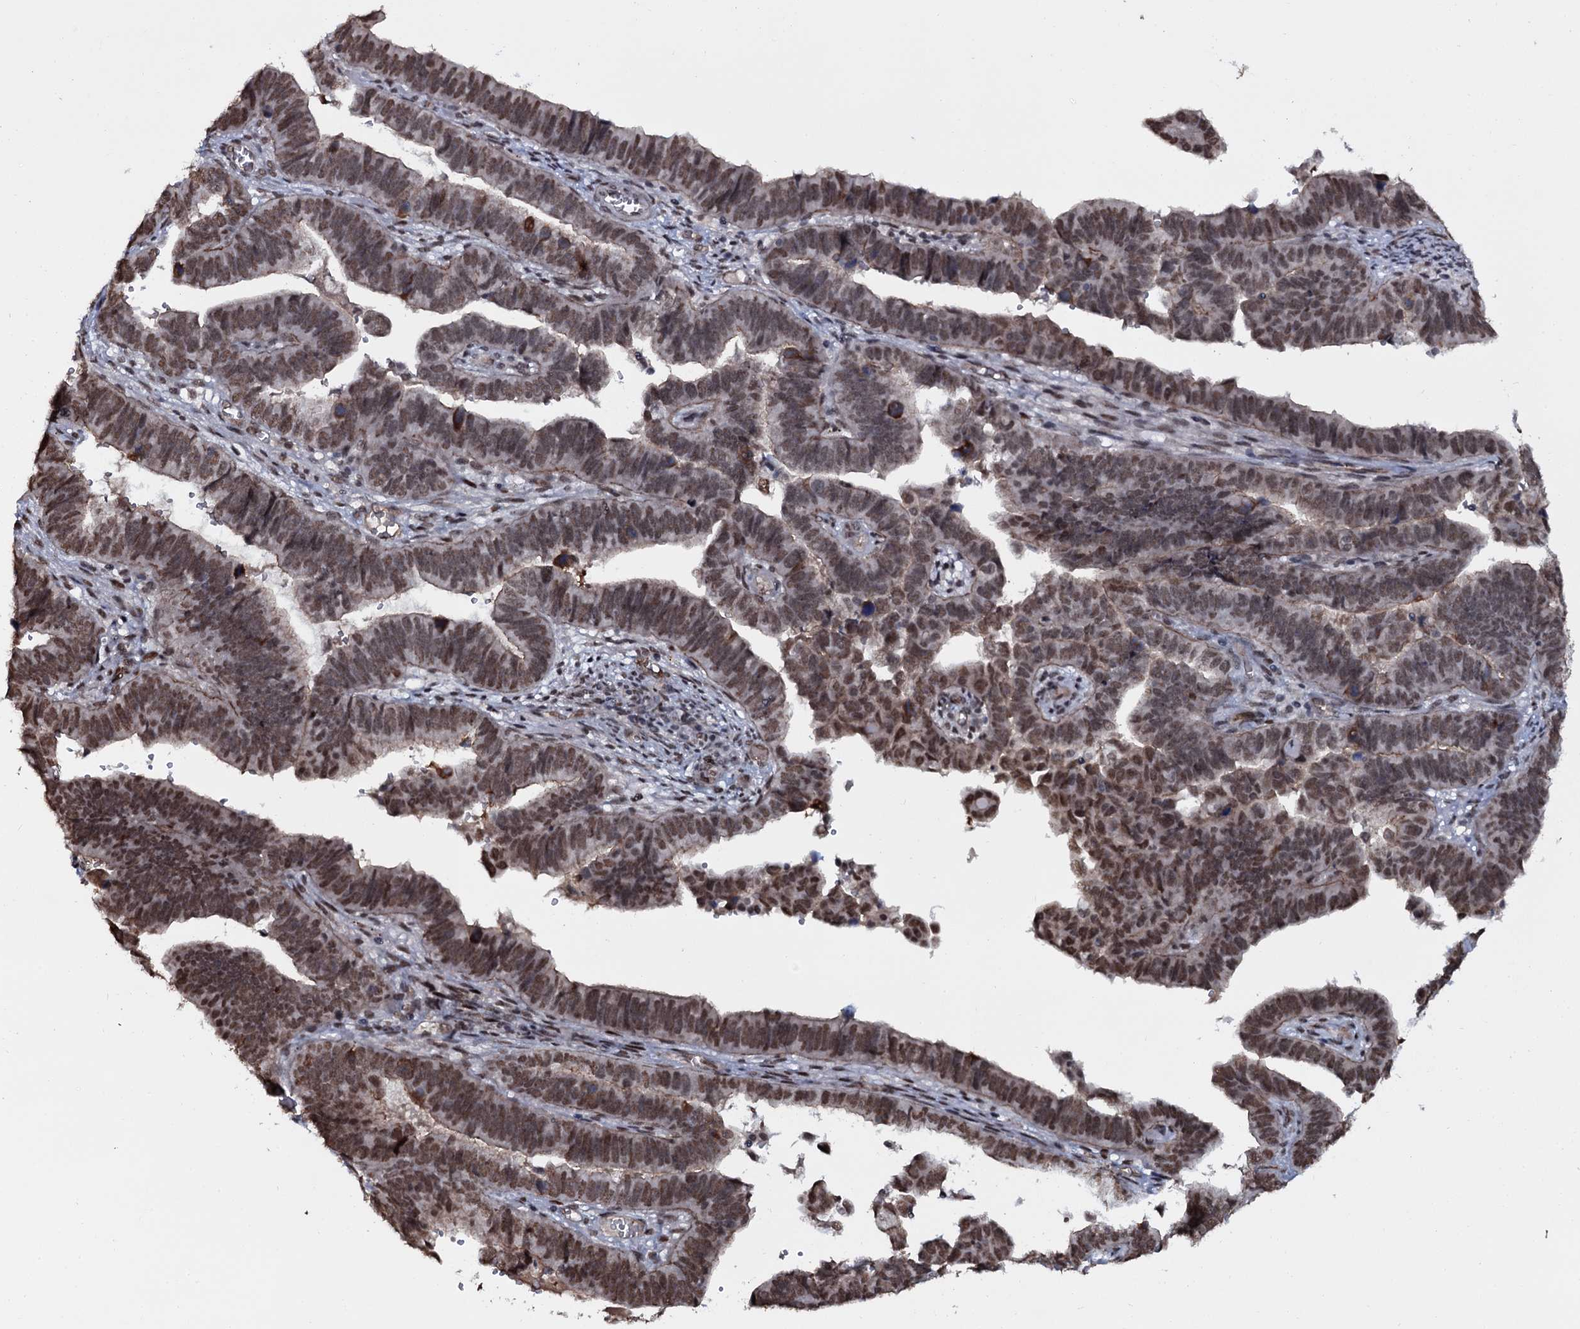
{"staining": {"intensity": "moderate", "quantity": ">75%", "location": "nuclear"}, "tissue": "endometrial cancer", "cell_type": "Tumor cells", "image_type": "cancer", "snomed": [{"axis": "morphology", "description": "Adenocarcinoma, NOS"}, {"axis": "topography", "description": "Endometrium"}], "caption": "Brown immunohistochemical staining in endometrial cancer demonstrates moderate nuclear staining in approximately >75% of tumor cells.", "gene": "SH2D4B", "patient": {"sex": "female", "age": 75}}